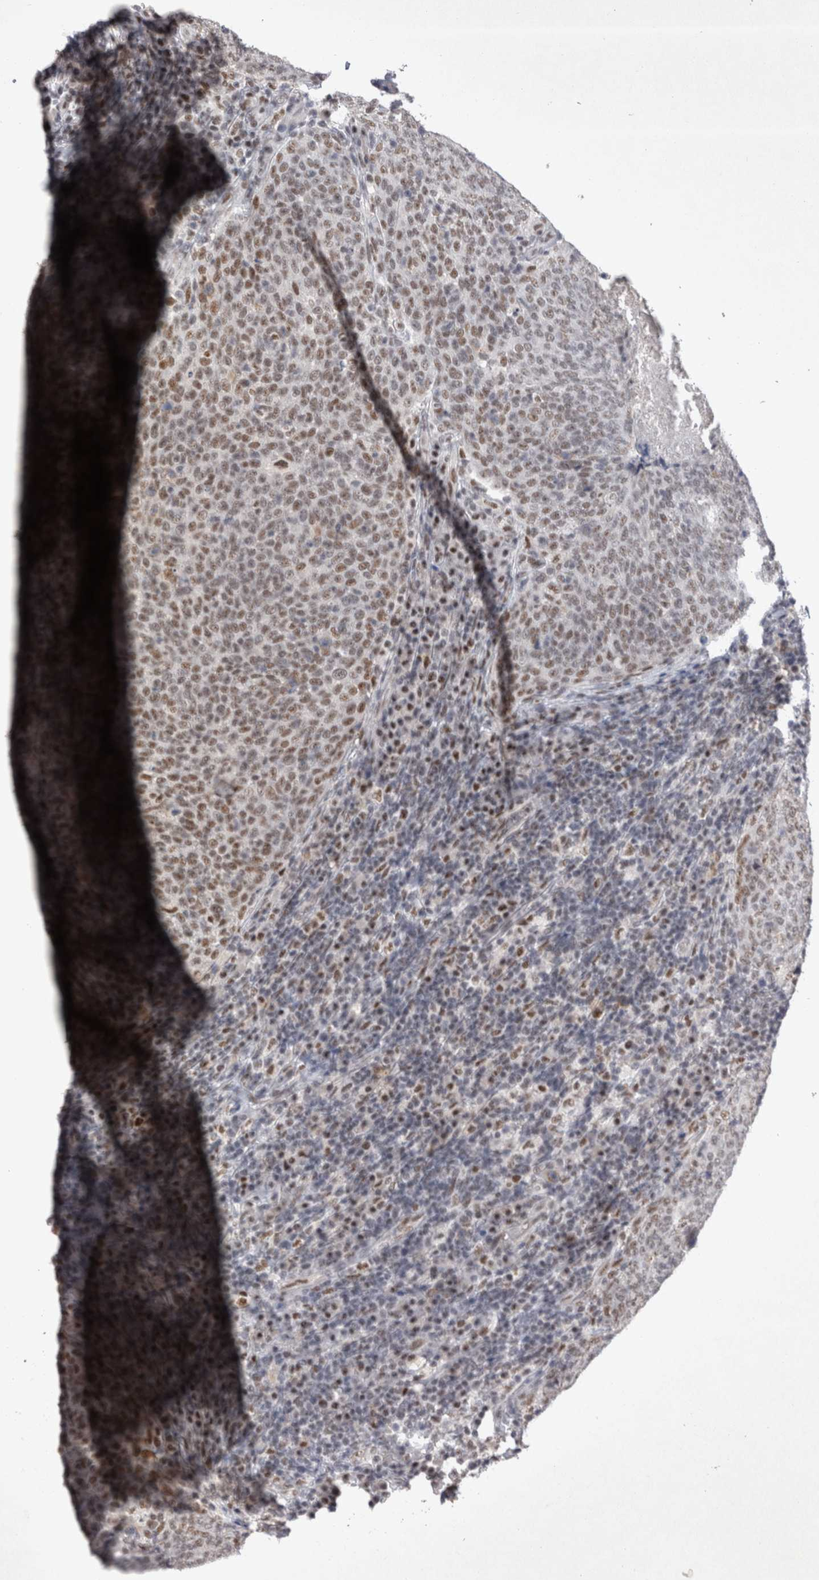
{"staining": {"intensity": "weak", "quantity": ">75%", "location": "nuclear"}, "tissue": "head and neck cancer", "cell_type": "Tumor cells", "image_type": "cancer", "snomed": [{"axis": "morphology", "description": "Squamous cell carcinoma, NOS"}, {"axis": "morphology", "description": "Squamous cell carcinoma, metastatic, NOS"}, {"axis": "topography", "description": "Lymph node"}, {"axis": "topography", "description": "Head-Neck"}], "caption": "Immunohistochemistry (IHC) staining of head and neck metastatic squamous cell carcinoma, which displays low levels of weak nuclear staining in approximately >75% of tumor cells indicating weak nuclear protein positivity. The staining was performed using DAB (3,3'-diaminobenzidine) (brown) for protein detection and nuclei were counterstained in hematoxylin (blue).", "gene": "RBM6", "patient": {"sex": "male", "age": 62}}